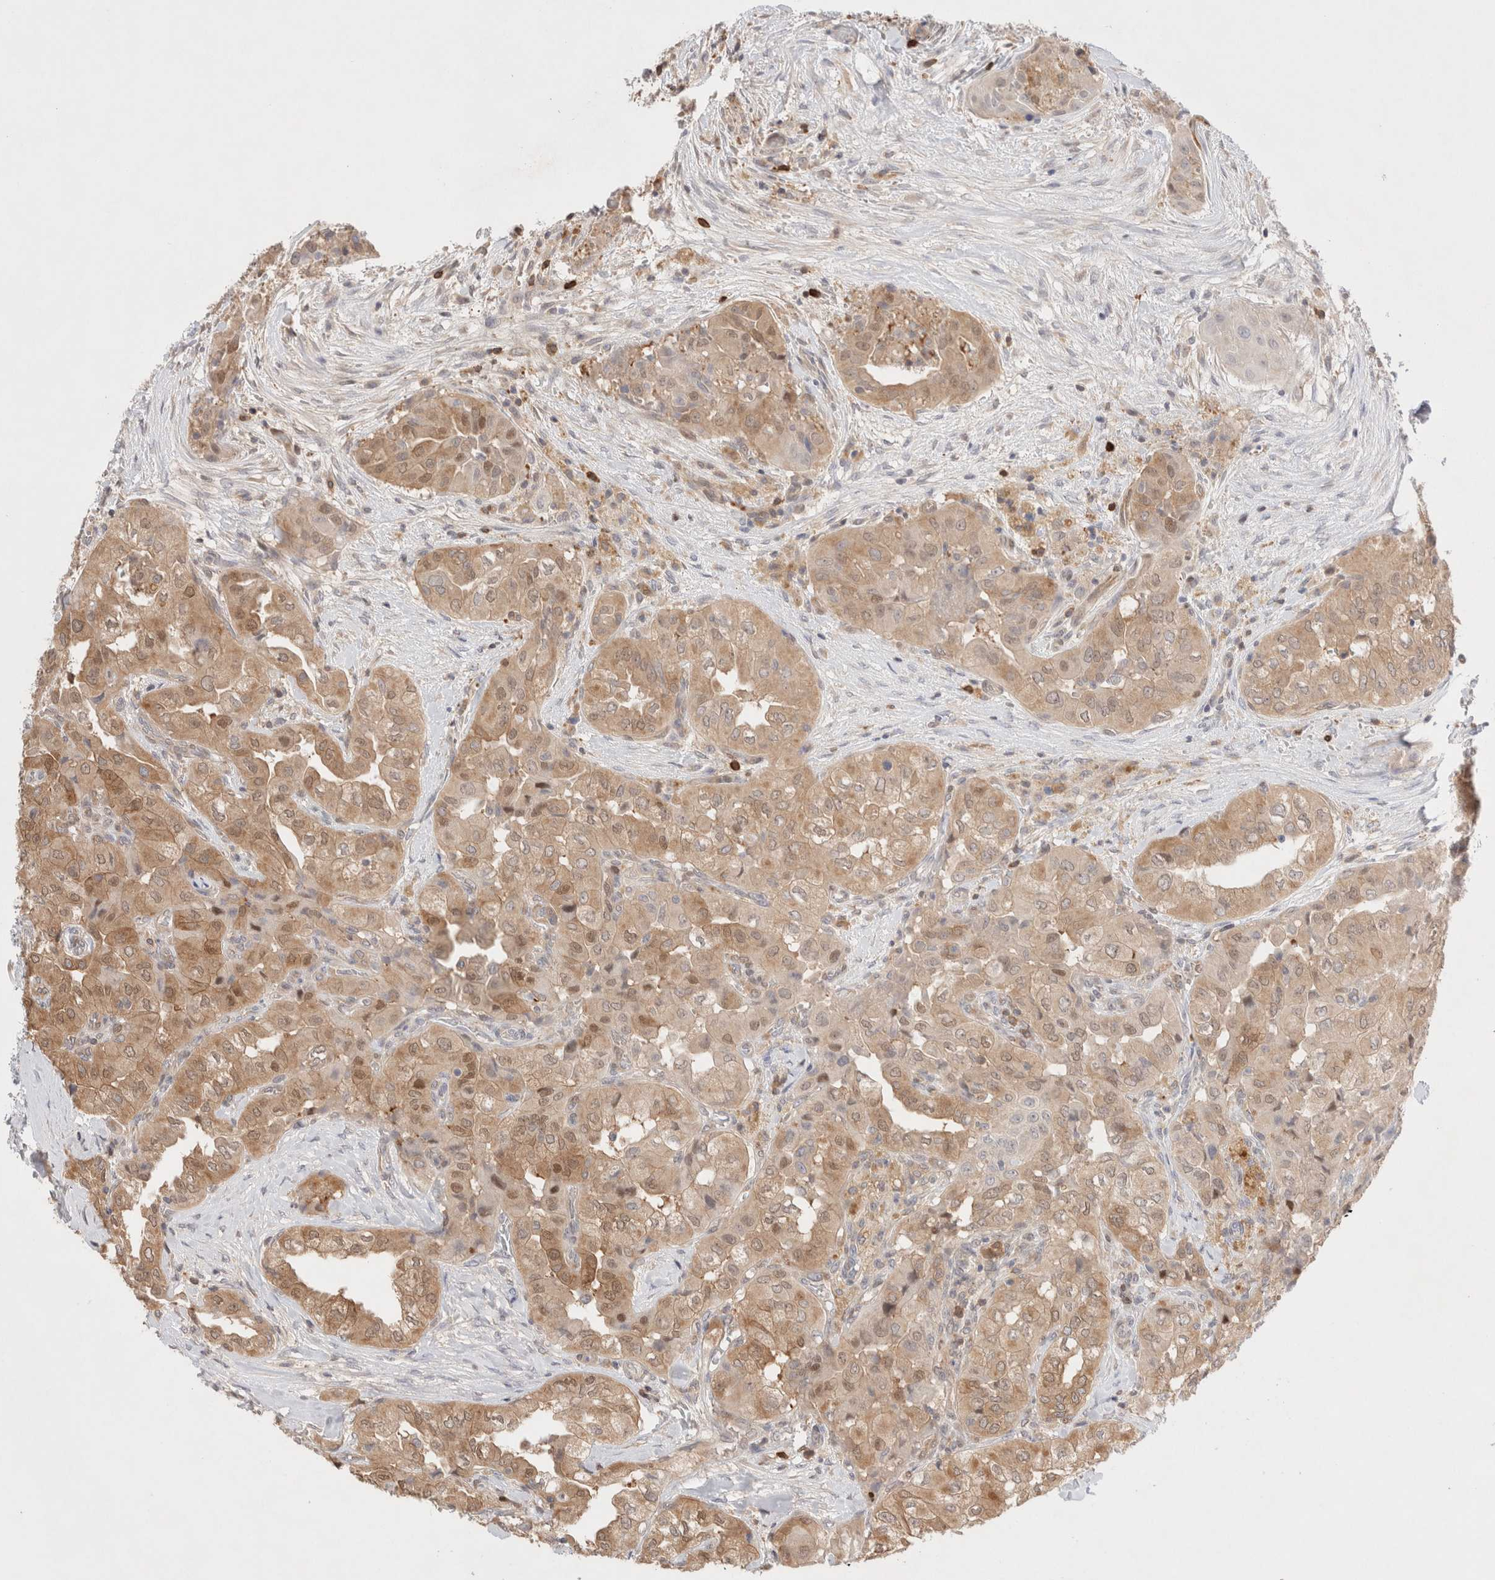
{"staining": {"intensity": "moderate", "quantity": ">75%", "location": "cytoplasmic/membranous,nuclear"}, "tissue": "thyroid cancer", "cell_type": "Tumor cells", "image_type": "cancer", "snomed": [{"axis": "morphology", "description": "Papillary adenocarcinoma, NOS"}, {"axis": "topography", "description": "Thyroid gland"}], "caption": "This is an image of IHC staining of thyroid cancer, which shows moderate positivity in the cytoplasmic/membranous and nuclear of tumor cells.", "gene": "STARD10", "patient": {"sex": "female", "age": 59}}